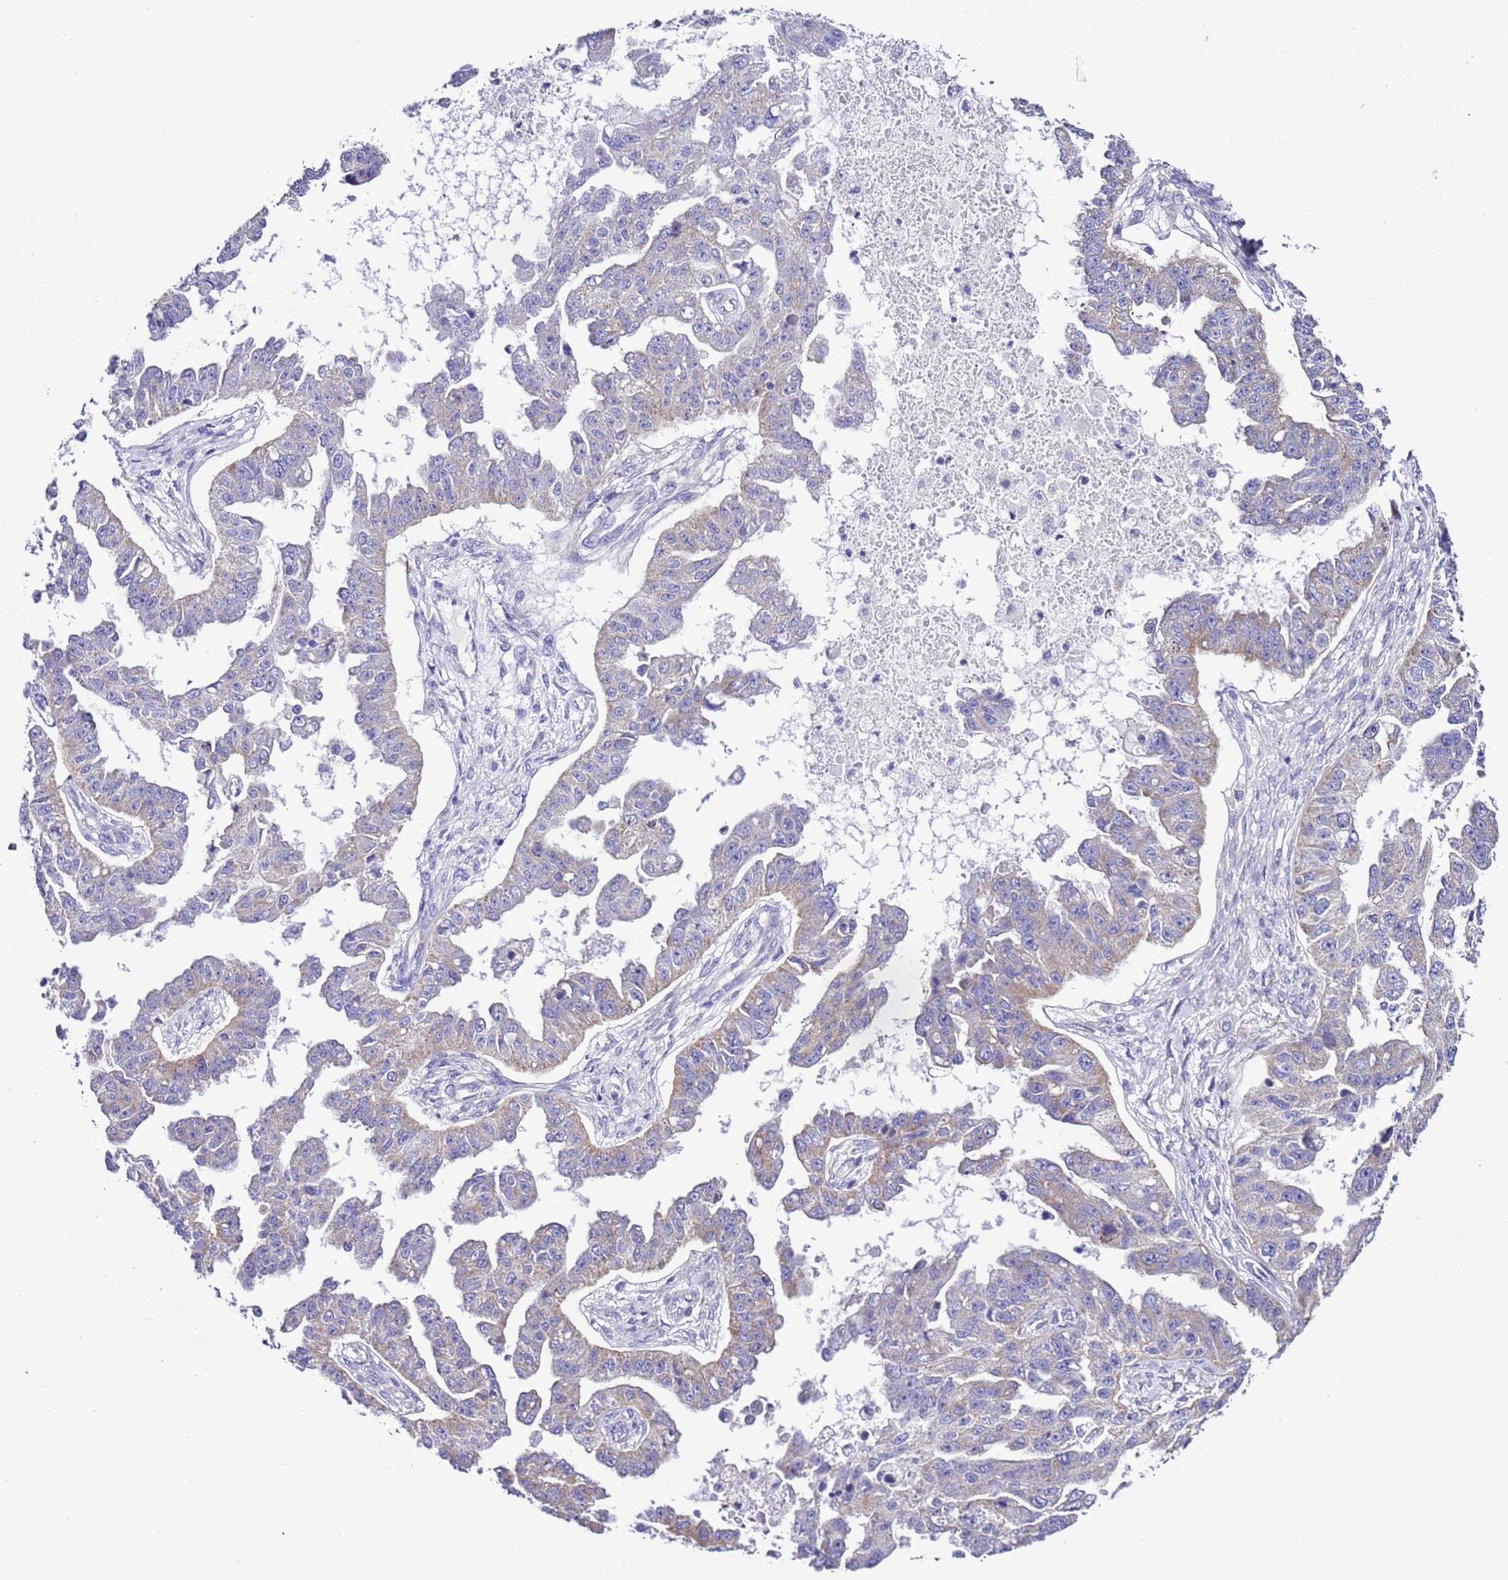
{"staining": {"intensity": "negative", "quantity": "none", "location": "none"}, "tissue": "ovarian cancer", "cell_type": "Tumor cells", "image_type": "cancer", "snomed": [{"axis": "morphology", "description": "Cystadenocarcinoma, serous, NOS"}, {"axis": "topography", "description": "Ovary"}], "caption": "High power microscopy micrograph of an immunohistochemistry micrograph of ovarian cancer, revealing no significant expression in tumor cells.", "gene": "AHI1", "patient": {"sex": "female", "age": 58}}